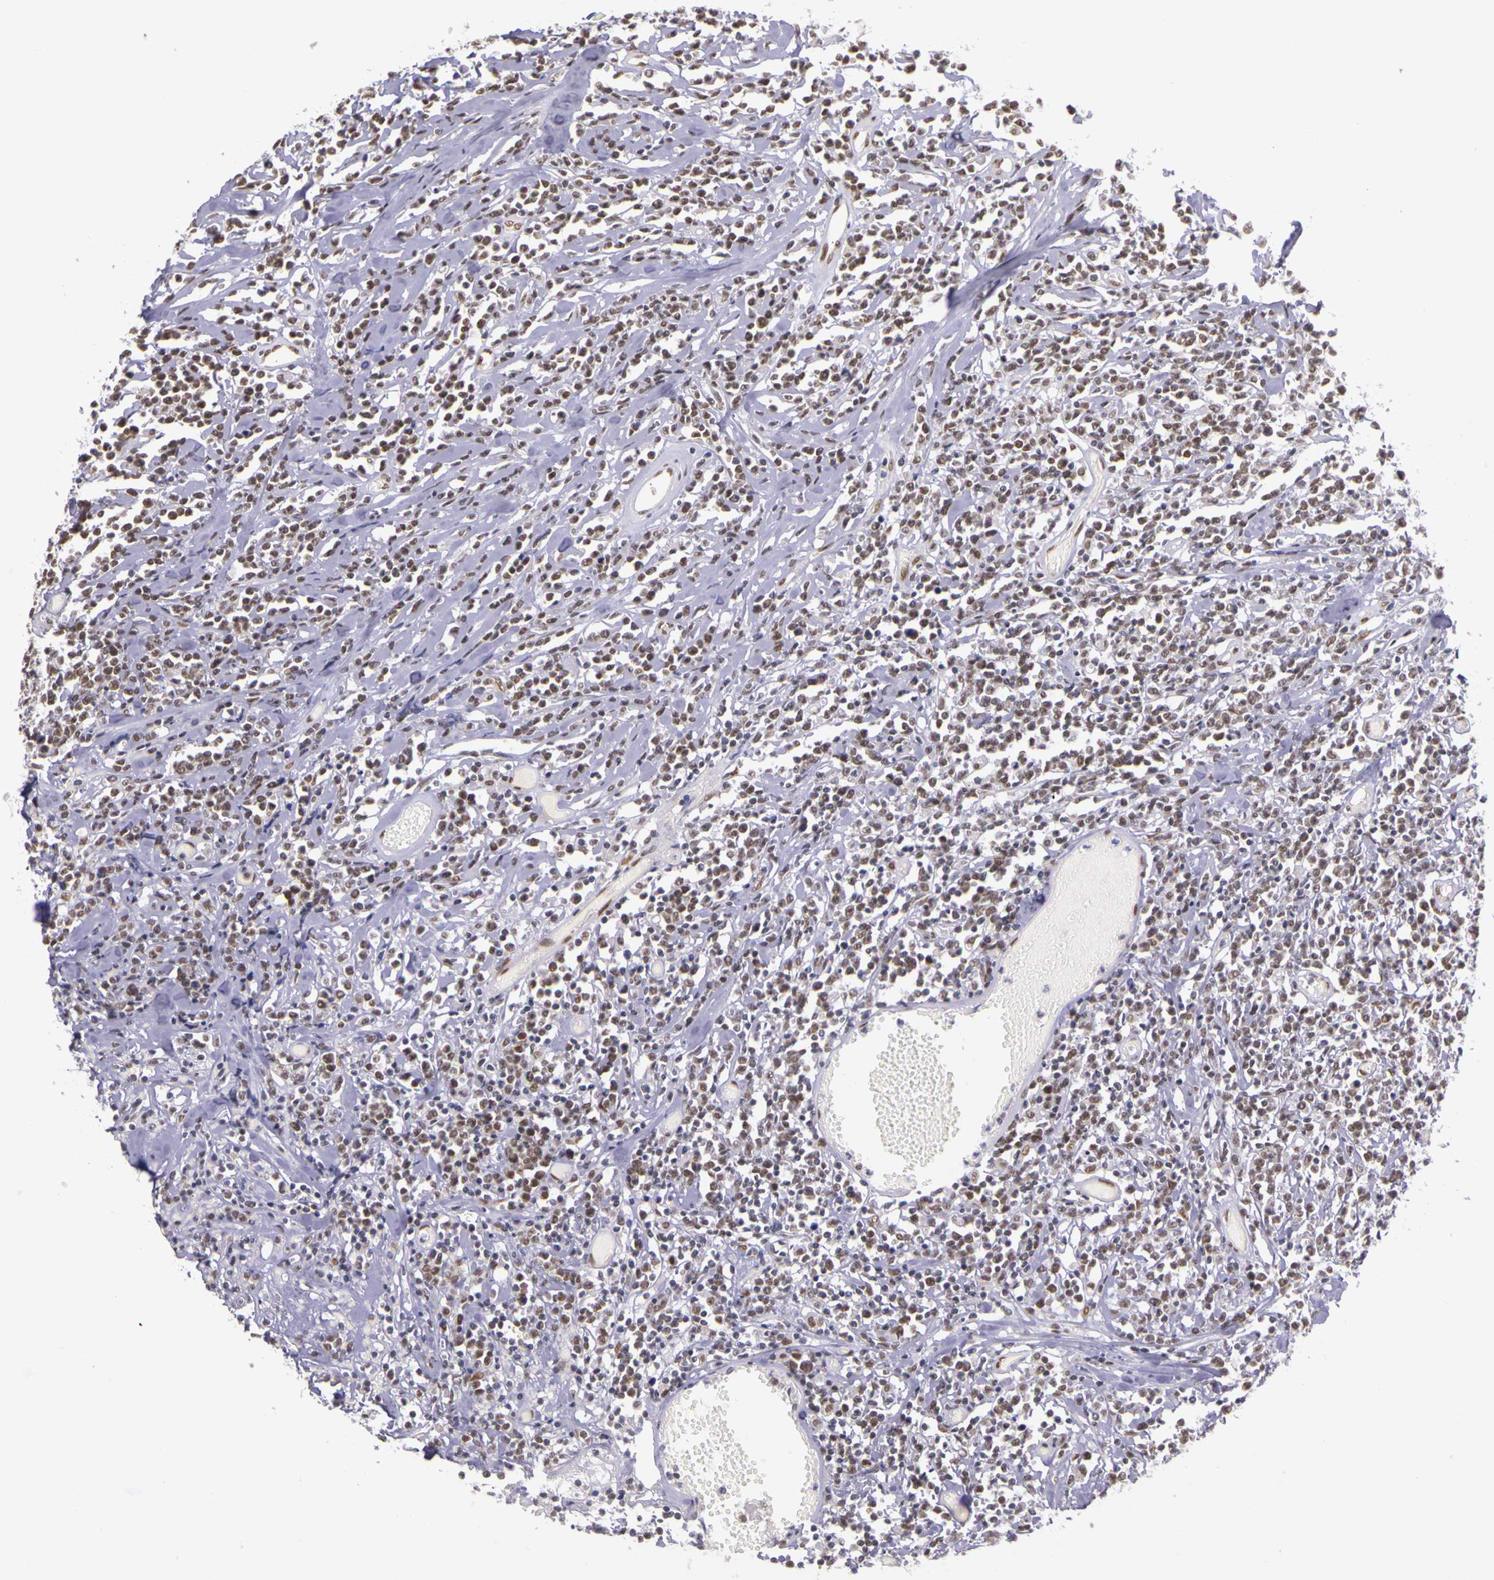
{"staining": {"intensity": "moderate", "quantity": ">75%", "location": "nuclear"}, "tissue": "lymphoma", "cell_type": "Tumor cells", "image_type": "cancer", "snomed": [{"axis": "morphology", "description": "Malignant lymphoma, non-Hodgkin's type, High grade"}, {"axis": "topography", "description": "Colon"}], "caption": "Immunohistochemical staining of high-grade malignant lymphoma, non-Hodgkin's type displays moderate nuclear protein staining in approximately >75% of tumor cells. Immunohistochemistry (ihc) stains the protein in brown and the nuclei are stained blue.", "gene": "WDR13", "patient": {"sex": "male", "age": 82}}